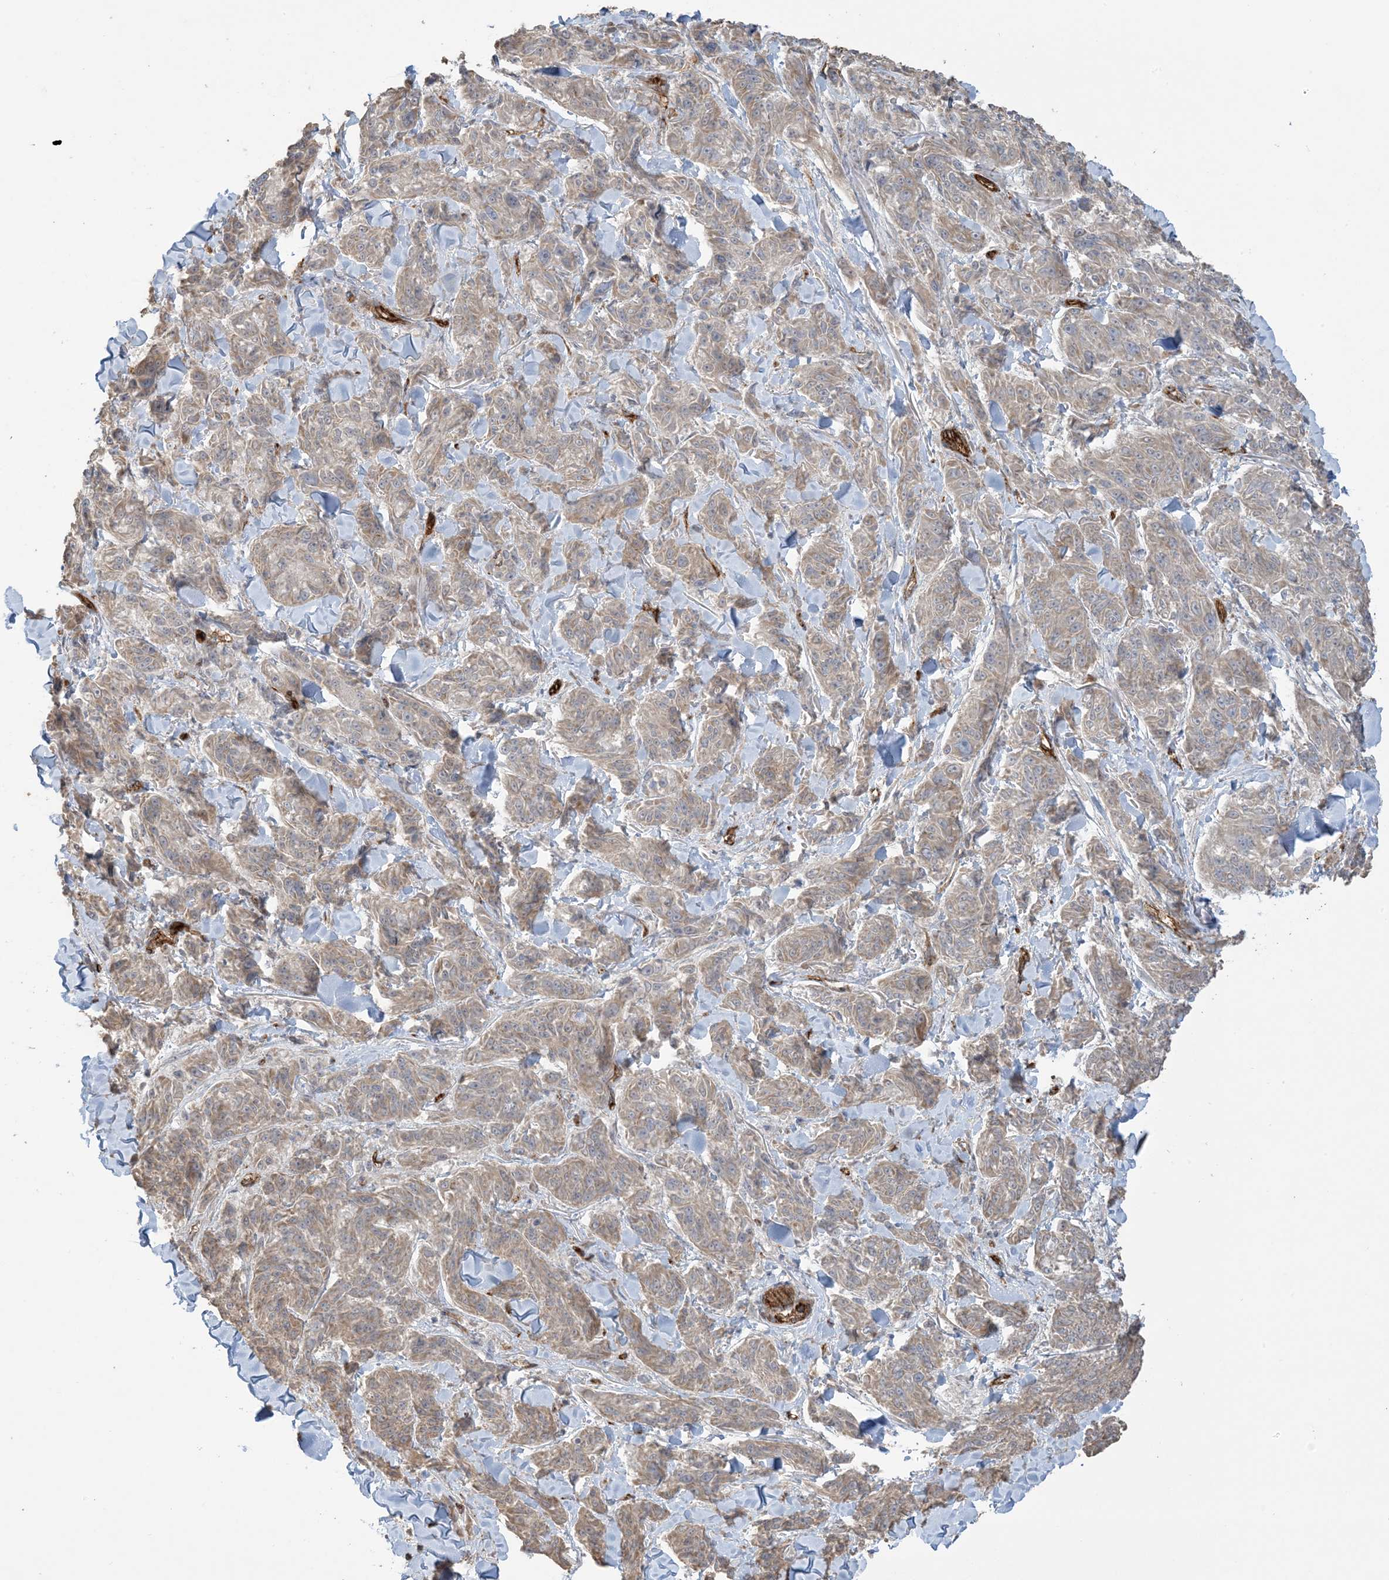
{"staining": {"intensity": "weak", "quantity": ">75%", "location": "cytoplasmic/membranous"}, "tissue": "melanoma", "cell_type": "Tumor cells", "image_type": "cancer", "snomed": [{"axis": "morphology", "description": "Malignant melanoma, NOS"}, {"axis": "topography", "description": "Skin"}], "caption": "Malignant melanoma stained with a protein marker demonstrates weak staining in tumor cells.", "gene": "AGA", "patient": {"sex": "male", "age": 53}}